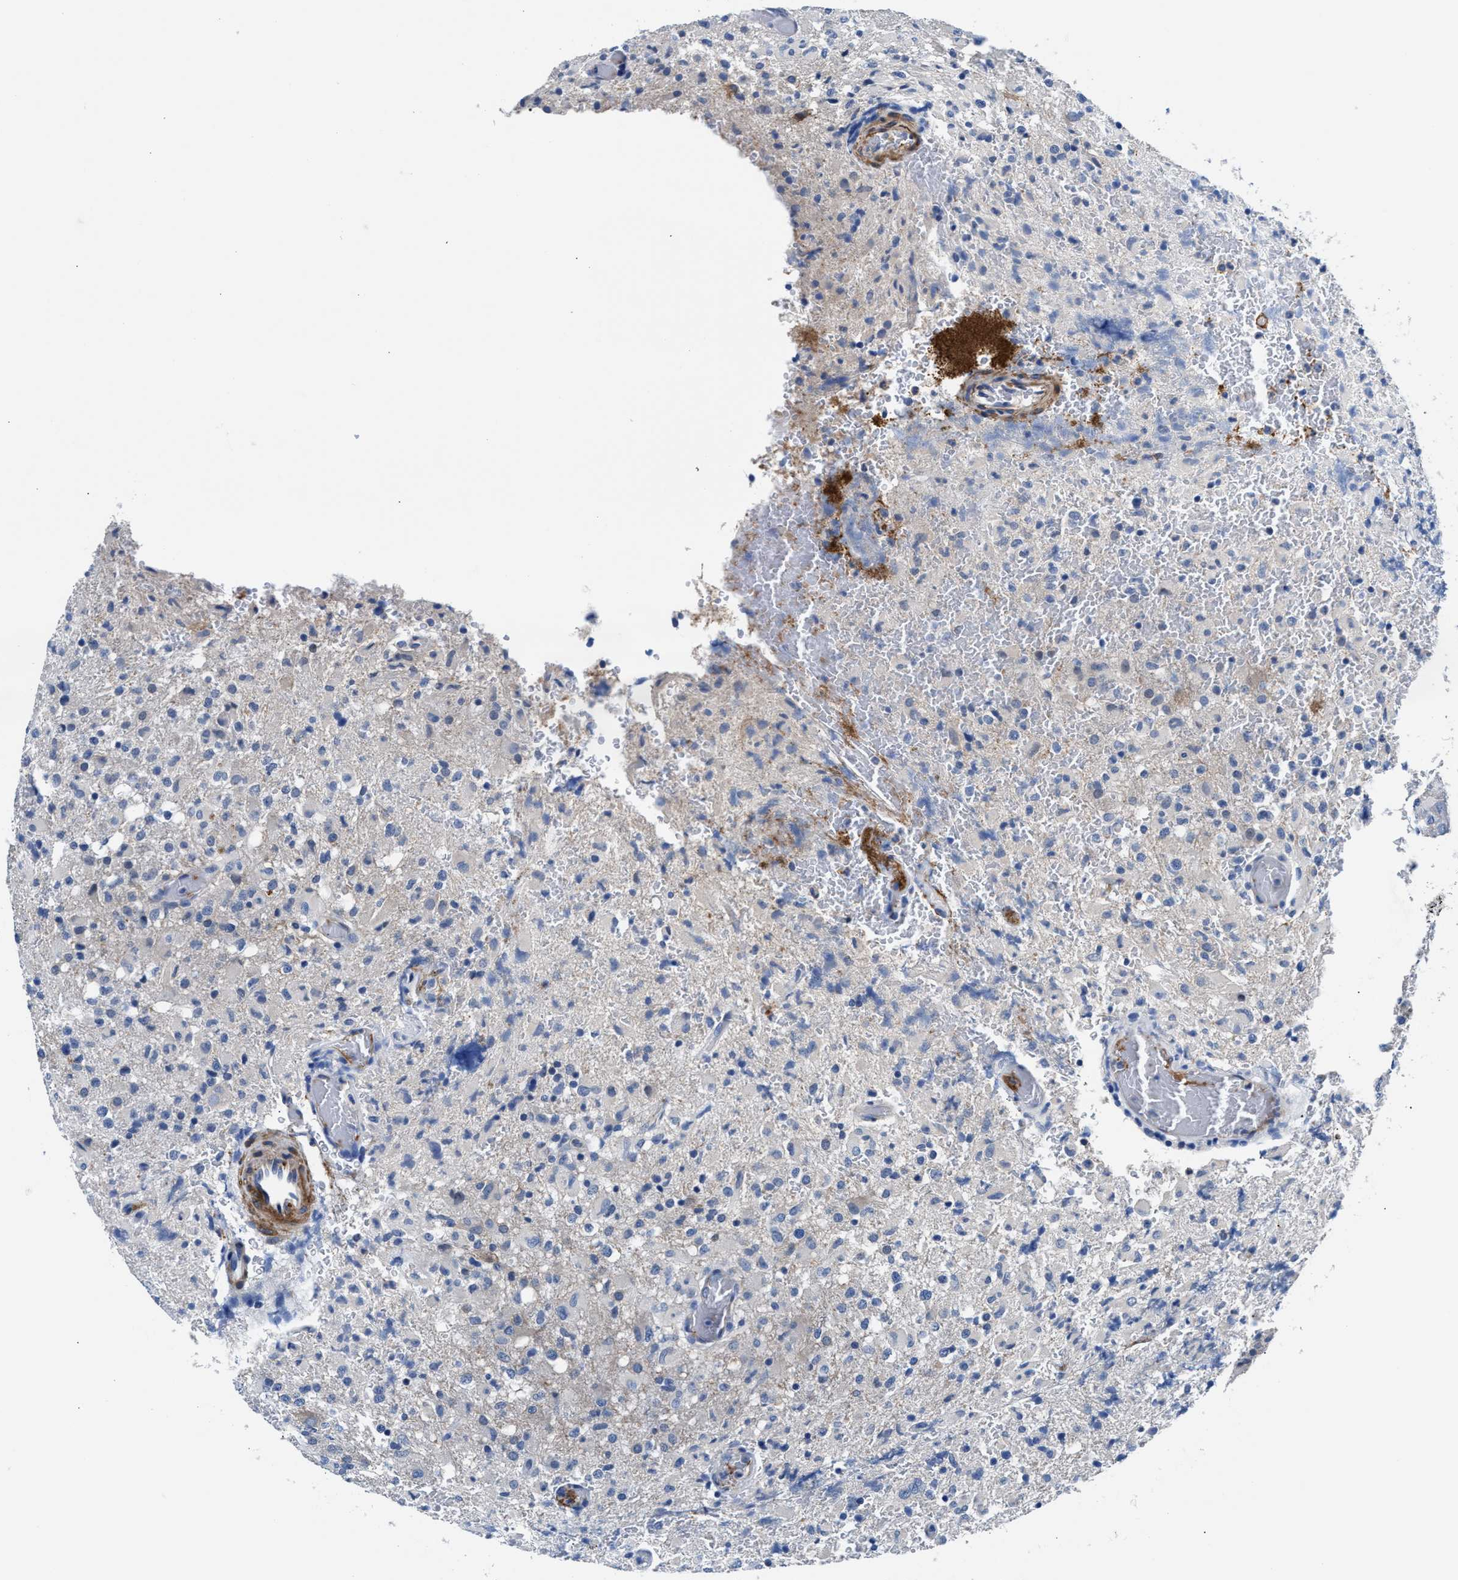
{"staining": {"intensity": "negative", "quantity": "none", "location": "none"}, "tissue": "glioma", "cell_type": "Tumor cells", "image_type": "cancer", "snomed": [{"axis": "morphology", "description": "Glioma, malignant, High grade"}, {"axis": "topography", "description": "Brain"}], "caption": "IHC histopathology image of neoplastic tissue: malignant glioma (high-grade) stained with DAB displays no significant protein expression in tumor cells. (Brightfield microscopy of DAB (3,3'-diaminobenzidine) immunohistochemistry (IHC) at high magnification).", "gene": "PARG", "patient": {"sex": "female", "age": 57}}